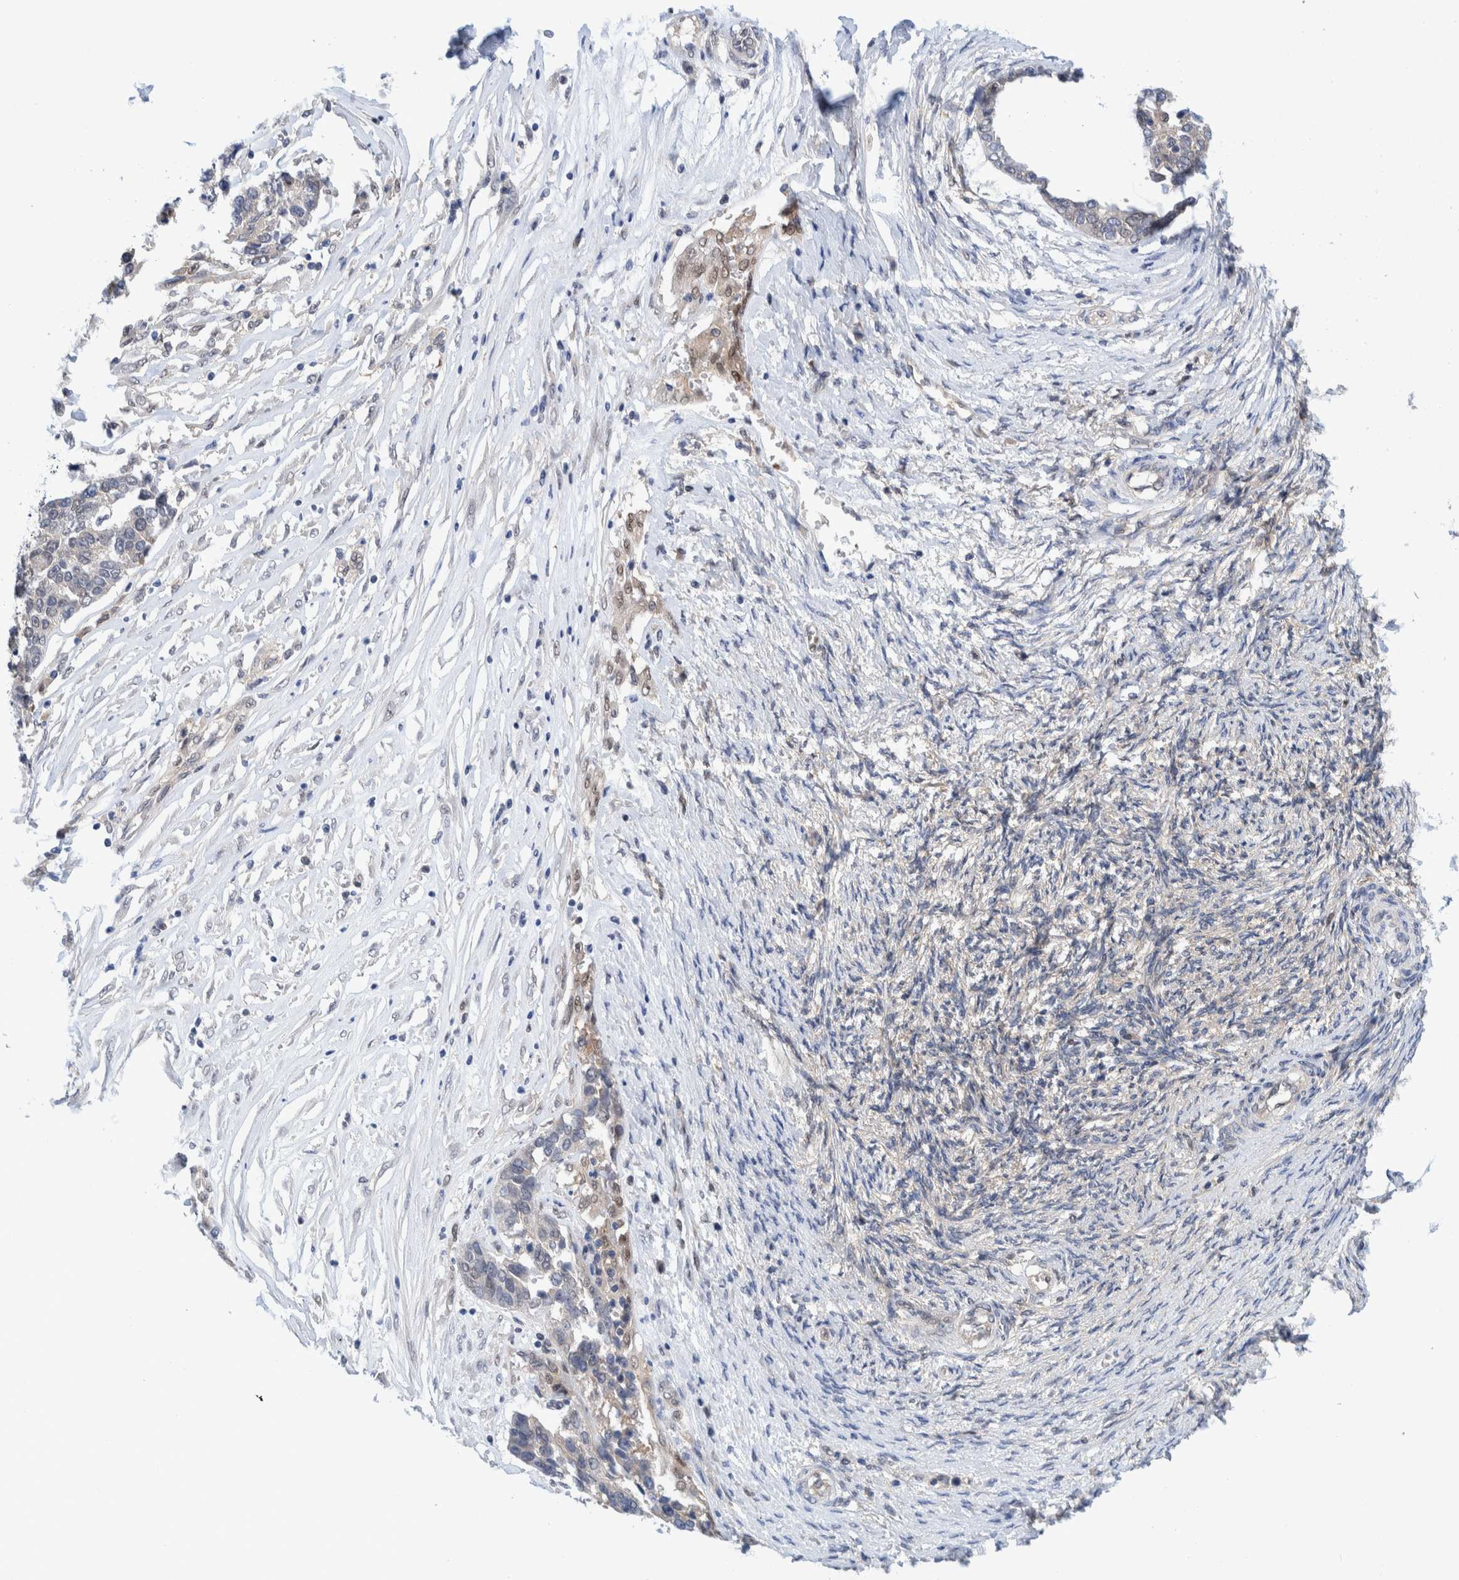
{"staining": {"intensity": "negative", "quantity": "none", "location": "none"}, "tissue": "ovarian cancer", "cell_type": "Tumor cells", "image_type": "cancer", "snomed": [{"axis": "morphology", "description": "Cystadenocarcinoma, serous, NOS"}, {"axis": "topography", "description": "Ovary"}], "caption": "The photomicrograph displays no staining of tumor cells in ovarian serous cystadenocarcinoma.", "gene": "PFAS", "patient": {"sex": "female", "age": 44}}